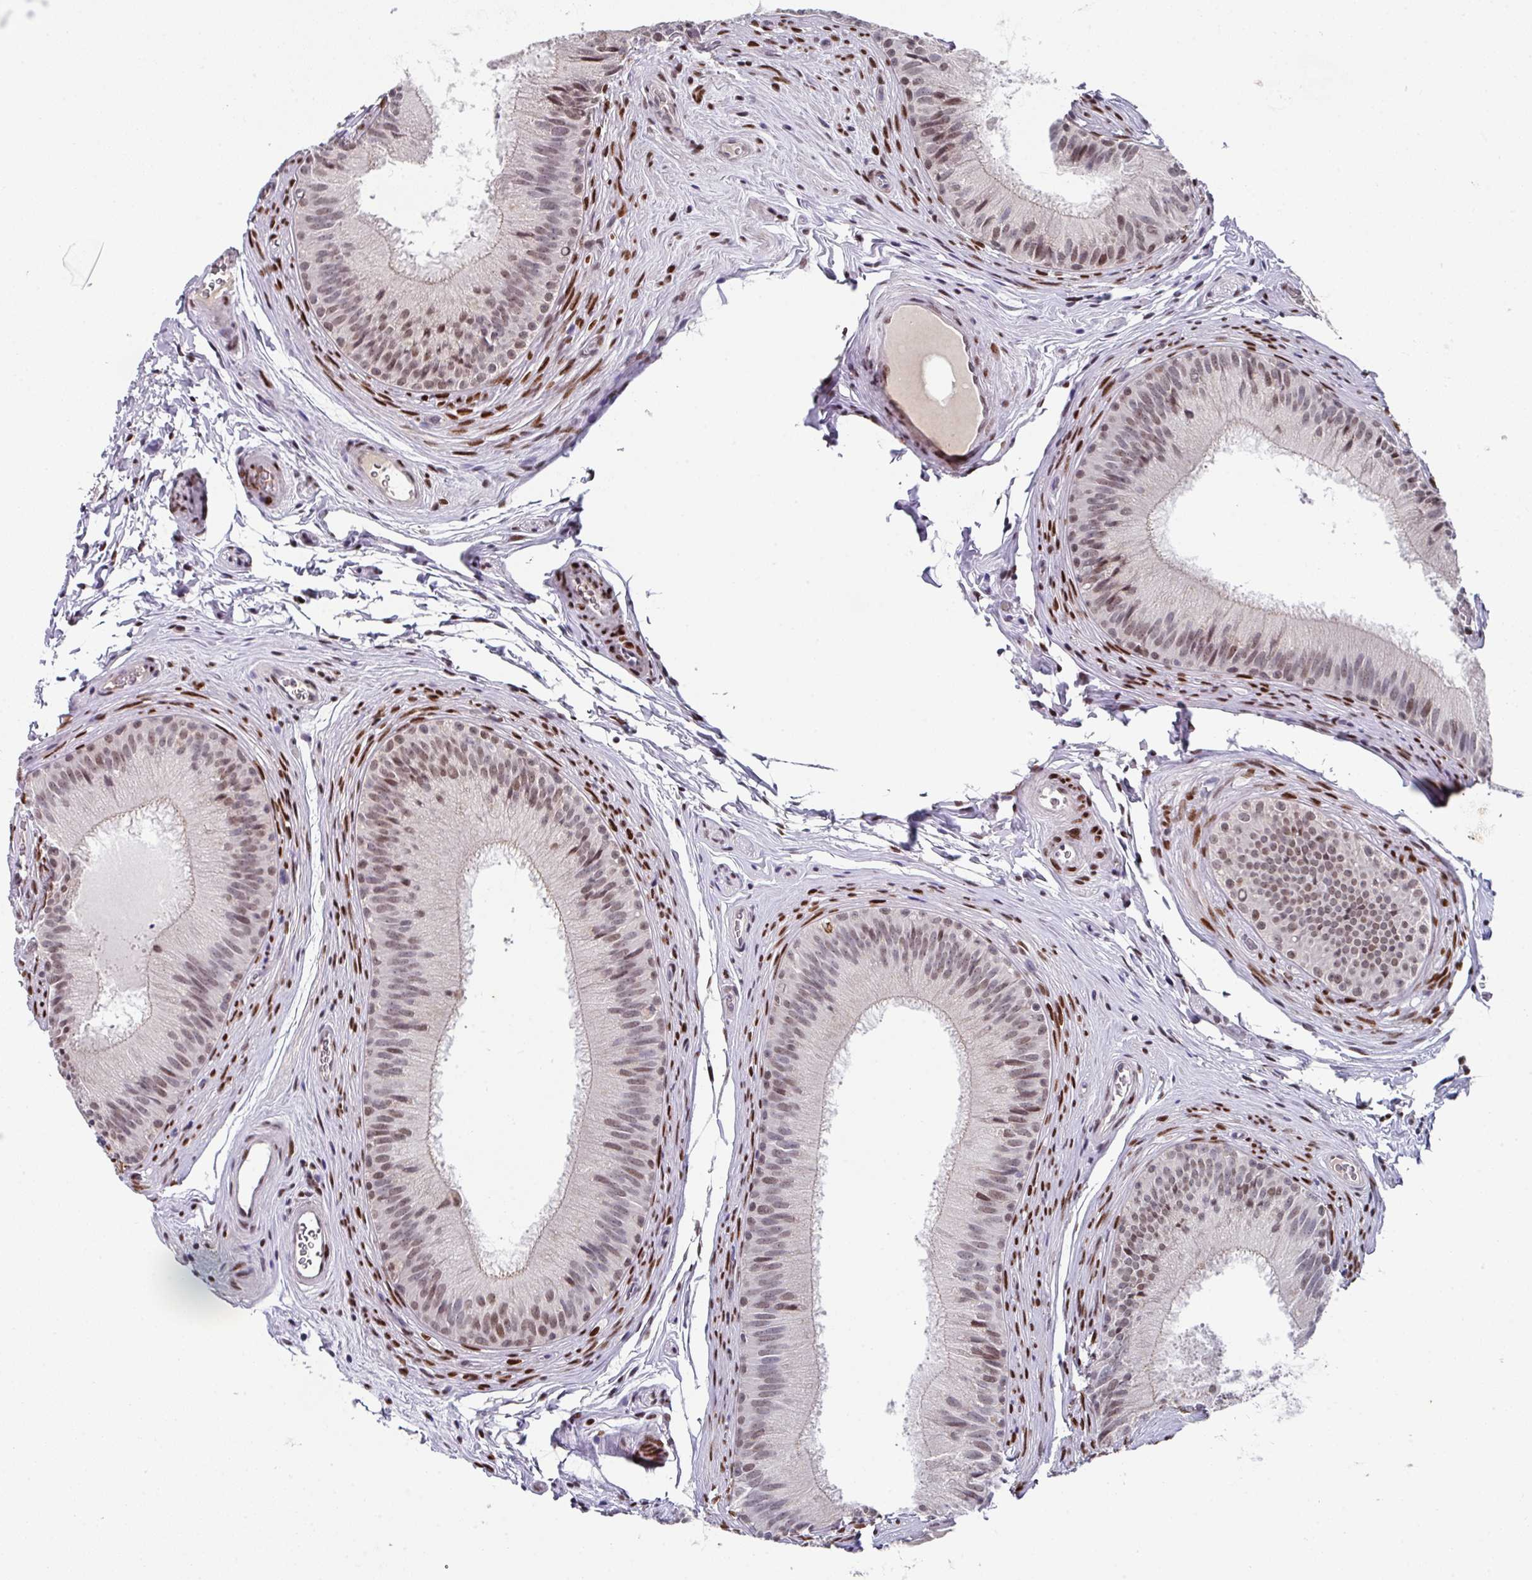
{"staining": {"intensity": "moderate", "quantity": "25%-75%", "location": "nuclear"}, "tissue": "epididymis", "cell_type": "Glandular cells", "image_type": "normal", "snomed": [{"axis": "morphology", "description": "Normal tissue, NOS"}, {"axis": "topography", "description": "Epididymis"}], "caption": "A medium amount of moderate nuclear expression is appreciated in approximately 25%-75% of glandular cells in normal epididymis. The protein of interest is shown in brown color, while the nuclei are stained blue.", "gene": "CBX7", "patient": {"sex": "male", "age": 24}}